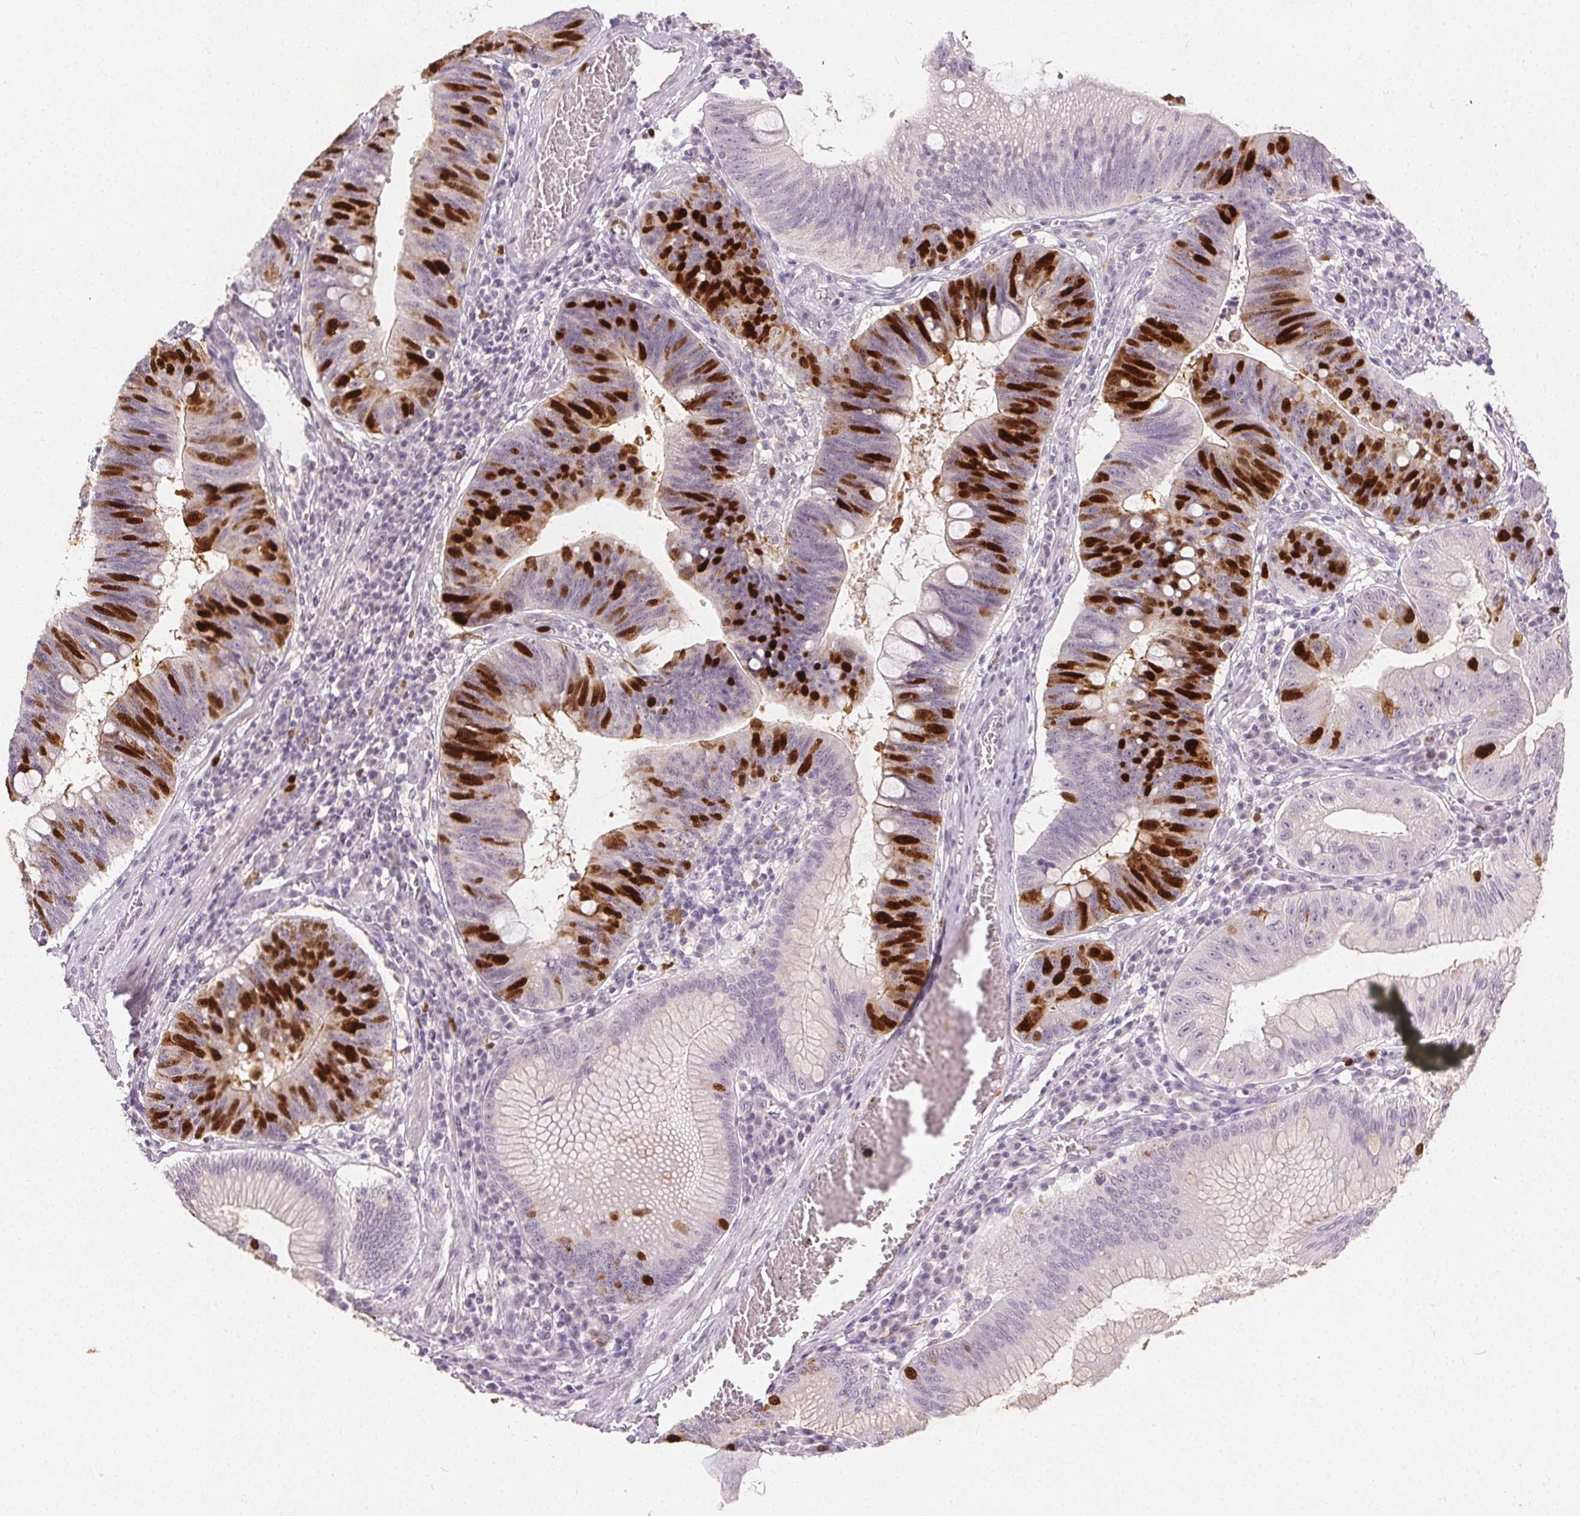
{"staining": {"intensity": "strong", "quantity": "25%-75%", "location": "nuclear"}, "tissue": "stomach cancer", "cell_type": "Tumor cells", "image_type": "cancer", "snomed": [{"axis": "morphology", "description": "Adenocarcinoma, NOS"}, {"axis": "topography", "description": "Stomach"}], "caption": "Immunohistochemical staining of stomach cancer shows high levels of strong nuclear protein staining in about 25%-75% of tumor cells.", "gene": "ANLN", "patient": {"sex": "male", "age": 59}}